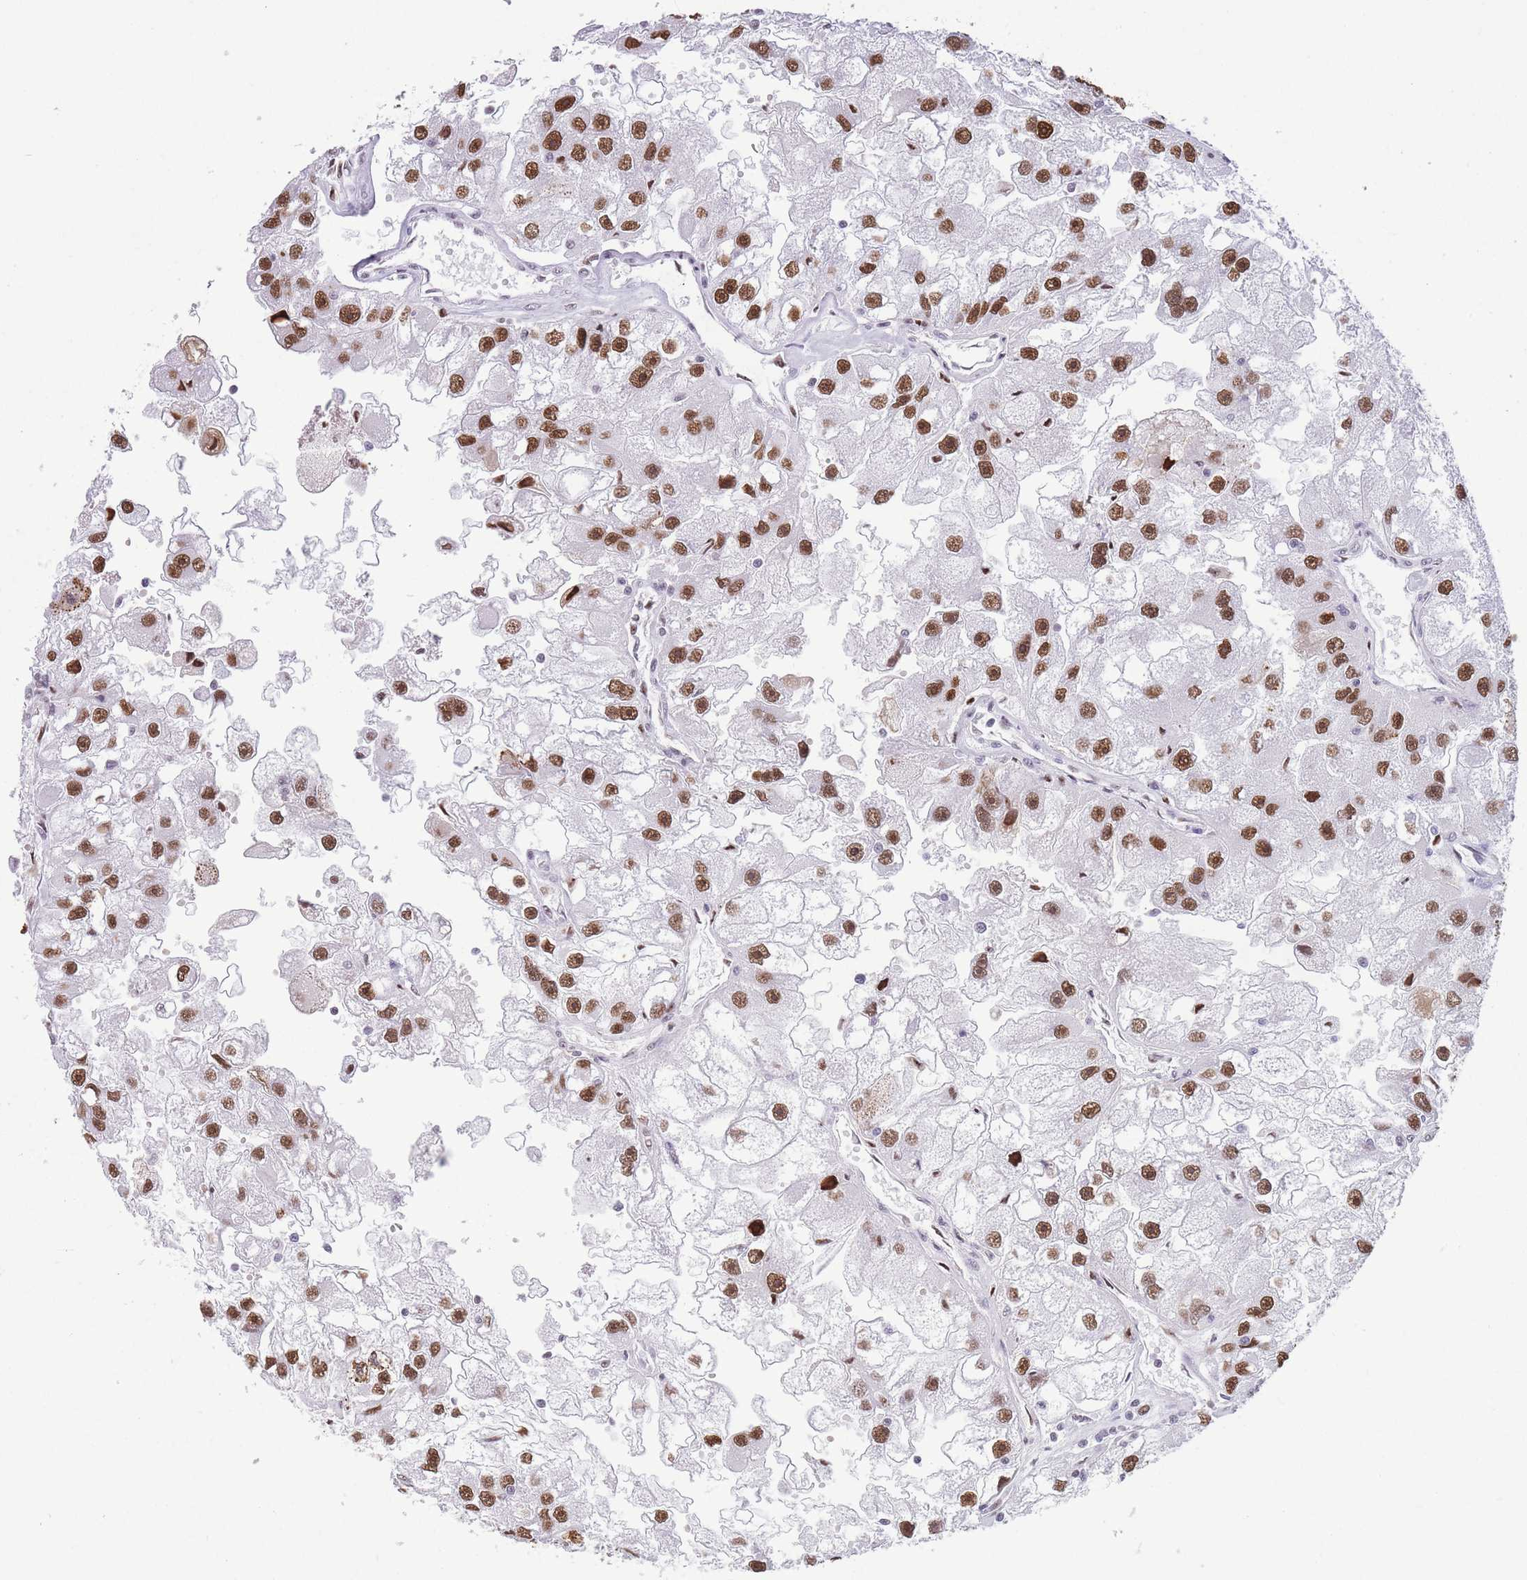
{"staining": {"intensity": "moderate", "quantity": ">75%", "location": "nuclear"}, "tissue": "renal cancer", "cell_type": "Tumor cells", "image_type": "cancer", "snomed": [{"axis": "morphology", "description": "Adenocarcinoma, NOS"}, {"axis": "topography", "description": "Kidney"}], "caption": "This micrograph displays IHC staining of renal cancer (adenocarcinoma), with medium moderate nuclear staining in approximately >75% of tumor cells.", "gene": "EVC2", "patient": {"sex": "male", "age": 63}}